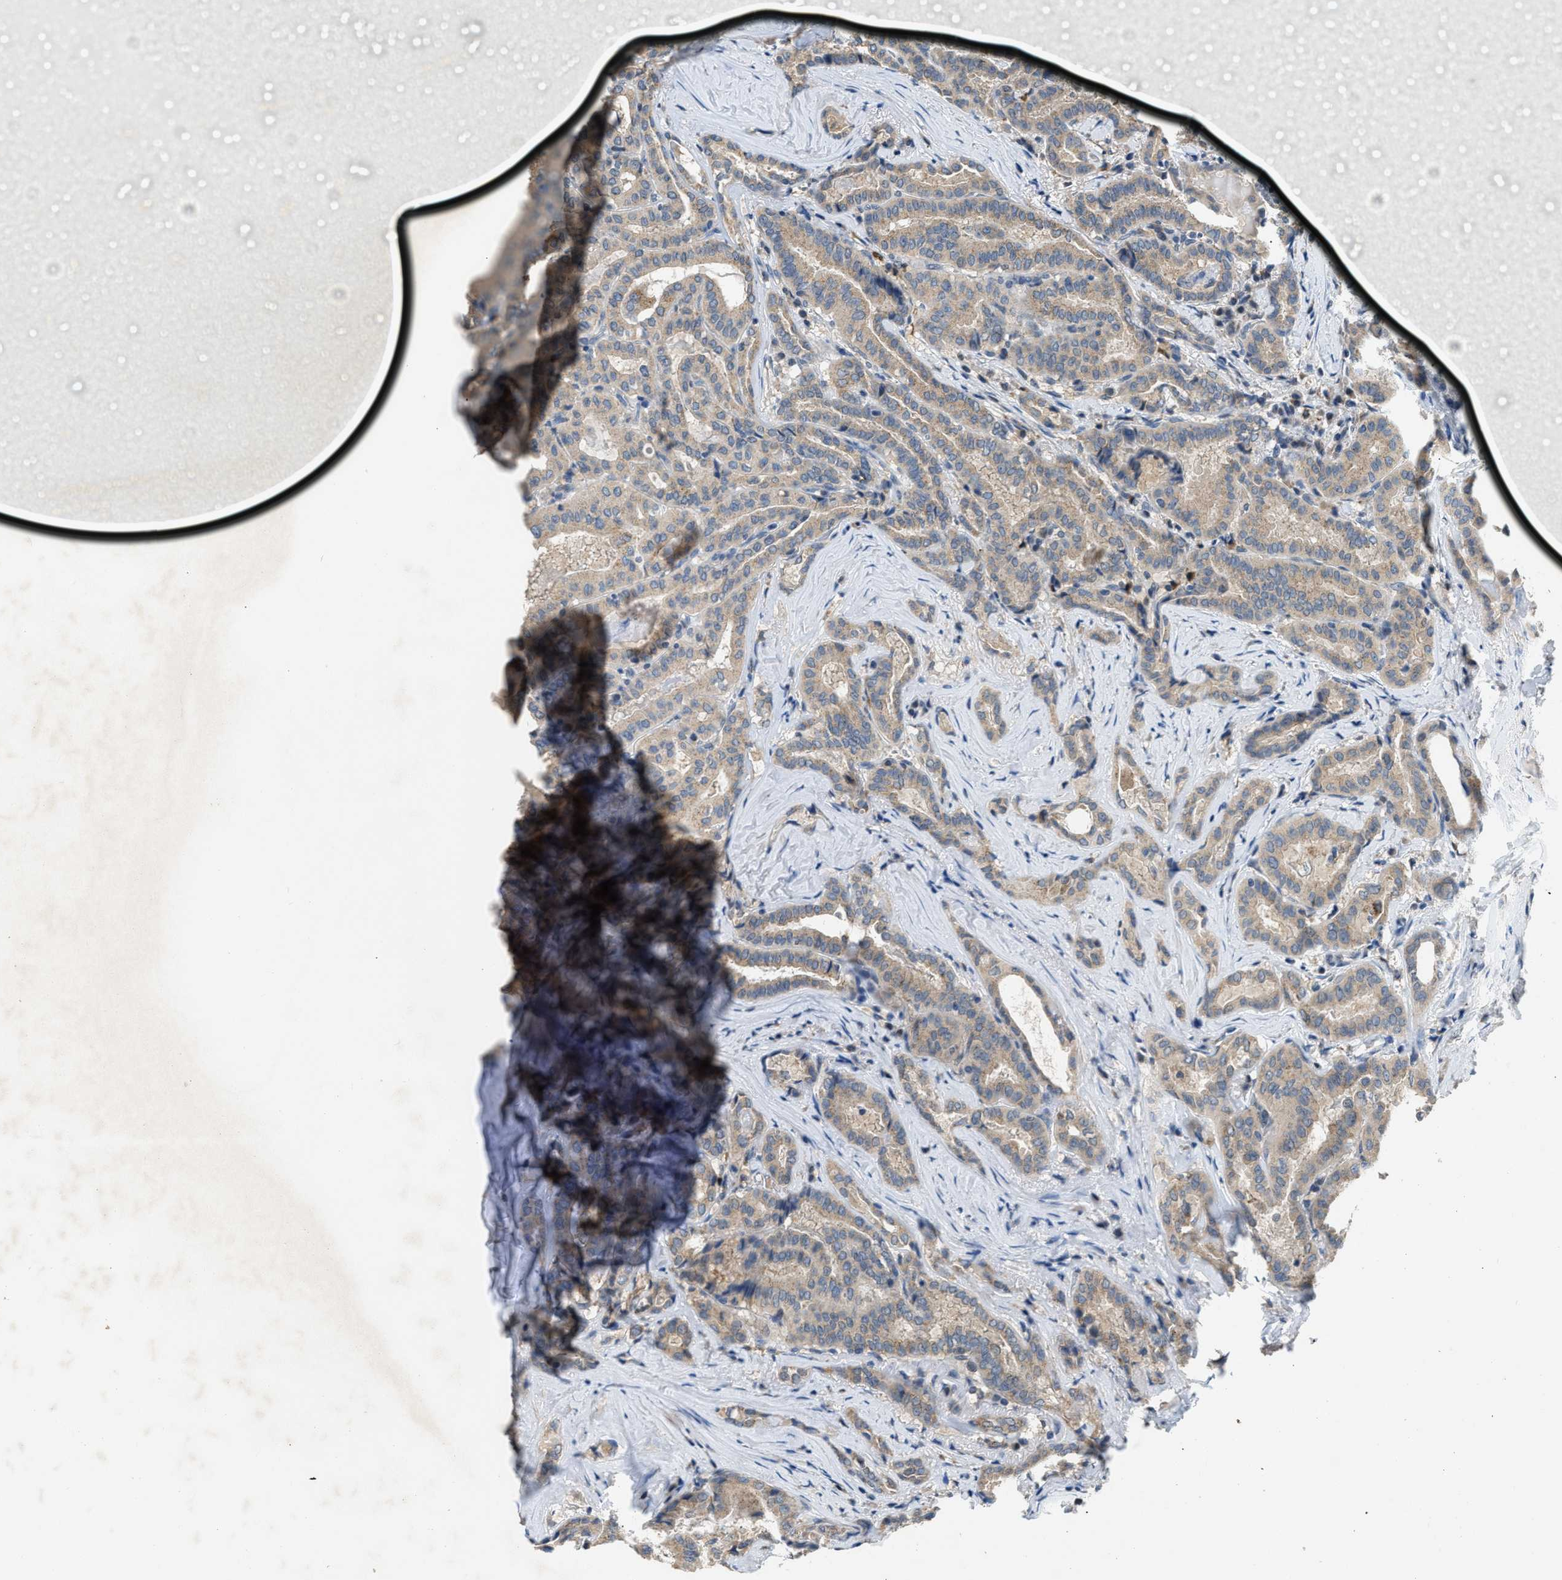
{"staining": {"intensity": "weak", "quantity": ">75%", "location": "cytoplasmic/membranous"}, "tissue": "thyroid cancer", "cell_type": "Tumor cells", "image_type": "cancer", "snomed": [{"axis": "morphology", "description": "Papillary adenocarcinoma, NOS"}, {"axis": "topography", "description": "Thyroid gland"}], "caption": "DAB immunohistochemical staining of thyroid cancer displays weak cytoplasmic/membranous protein staining in approximately >75% of tumor cells.", "gene": "TOMM34", "patient": {"sex": "female", "age": 42}}